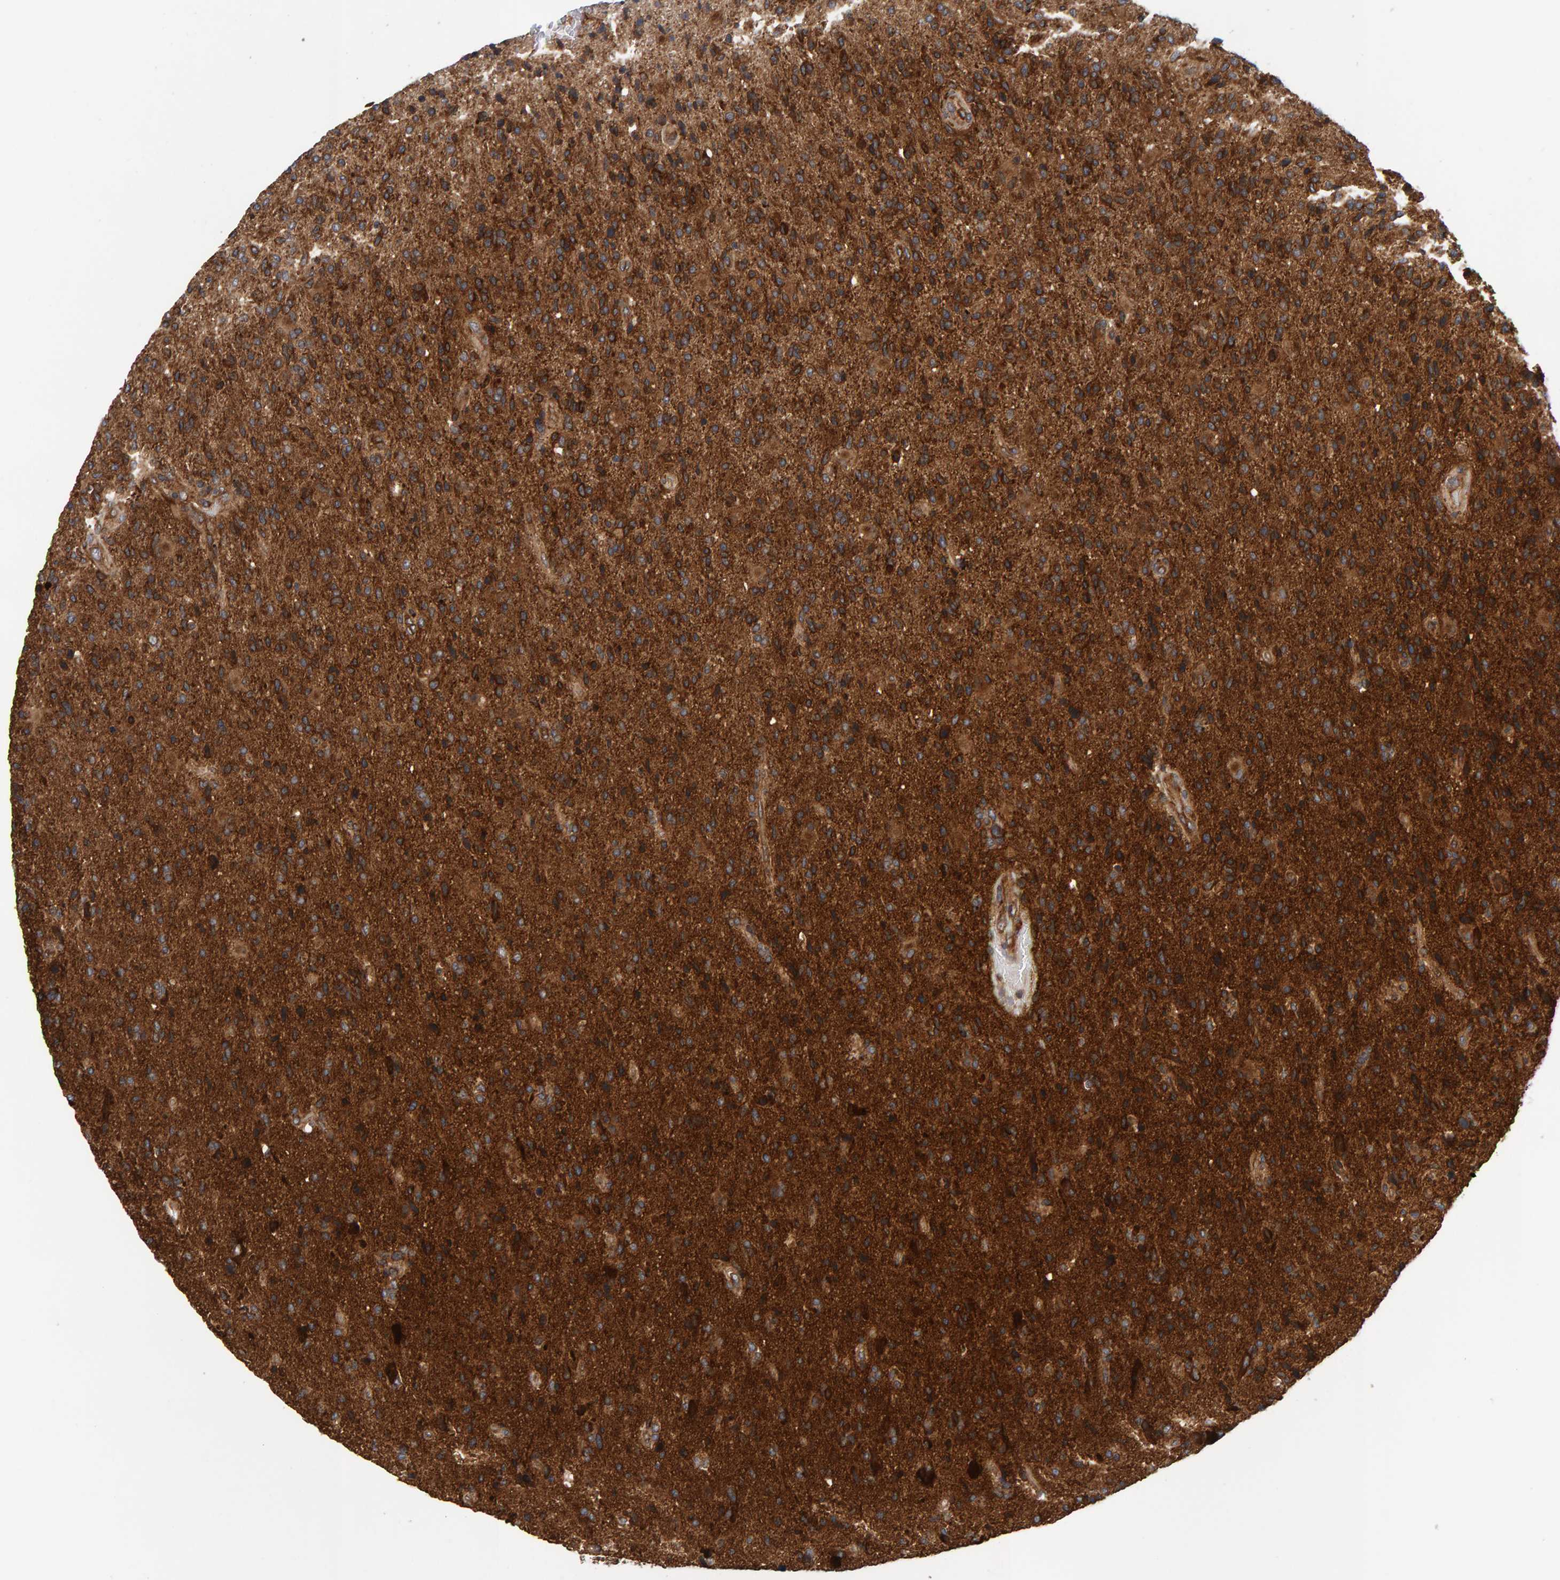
{"staining": {"intensity": "strong", "quantity": ">75%", "location": "cytoplasmic/membranous"}, "tissue": "glioma", "cell_type": "Tumor cells", "image_type": "cancer", "snomed": [{"axis": "morphology", "description": "Glioma, malignant, High grade"}, {"axis": "topography", "description": "Brain"}], "caption": "Human glioma stained with a brown dye displays strong cytoplasmic/membranous positive staining in approximately >75% of tumor cells.", "gene": "BAIAP2", "patient": {"sex": "male", "age": 72}}